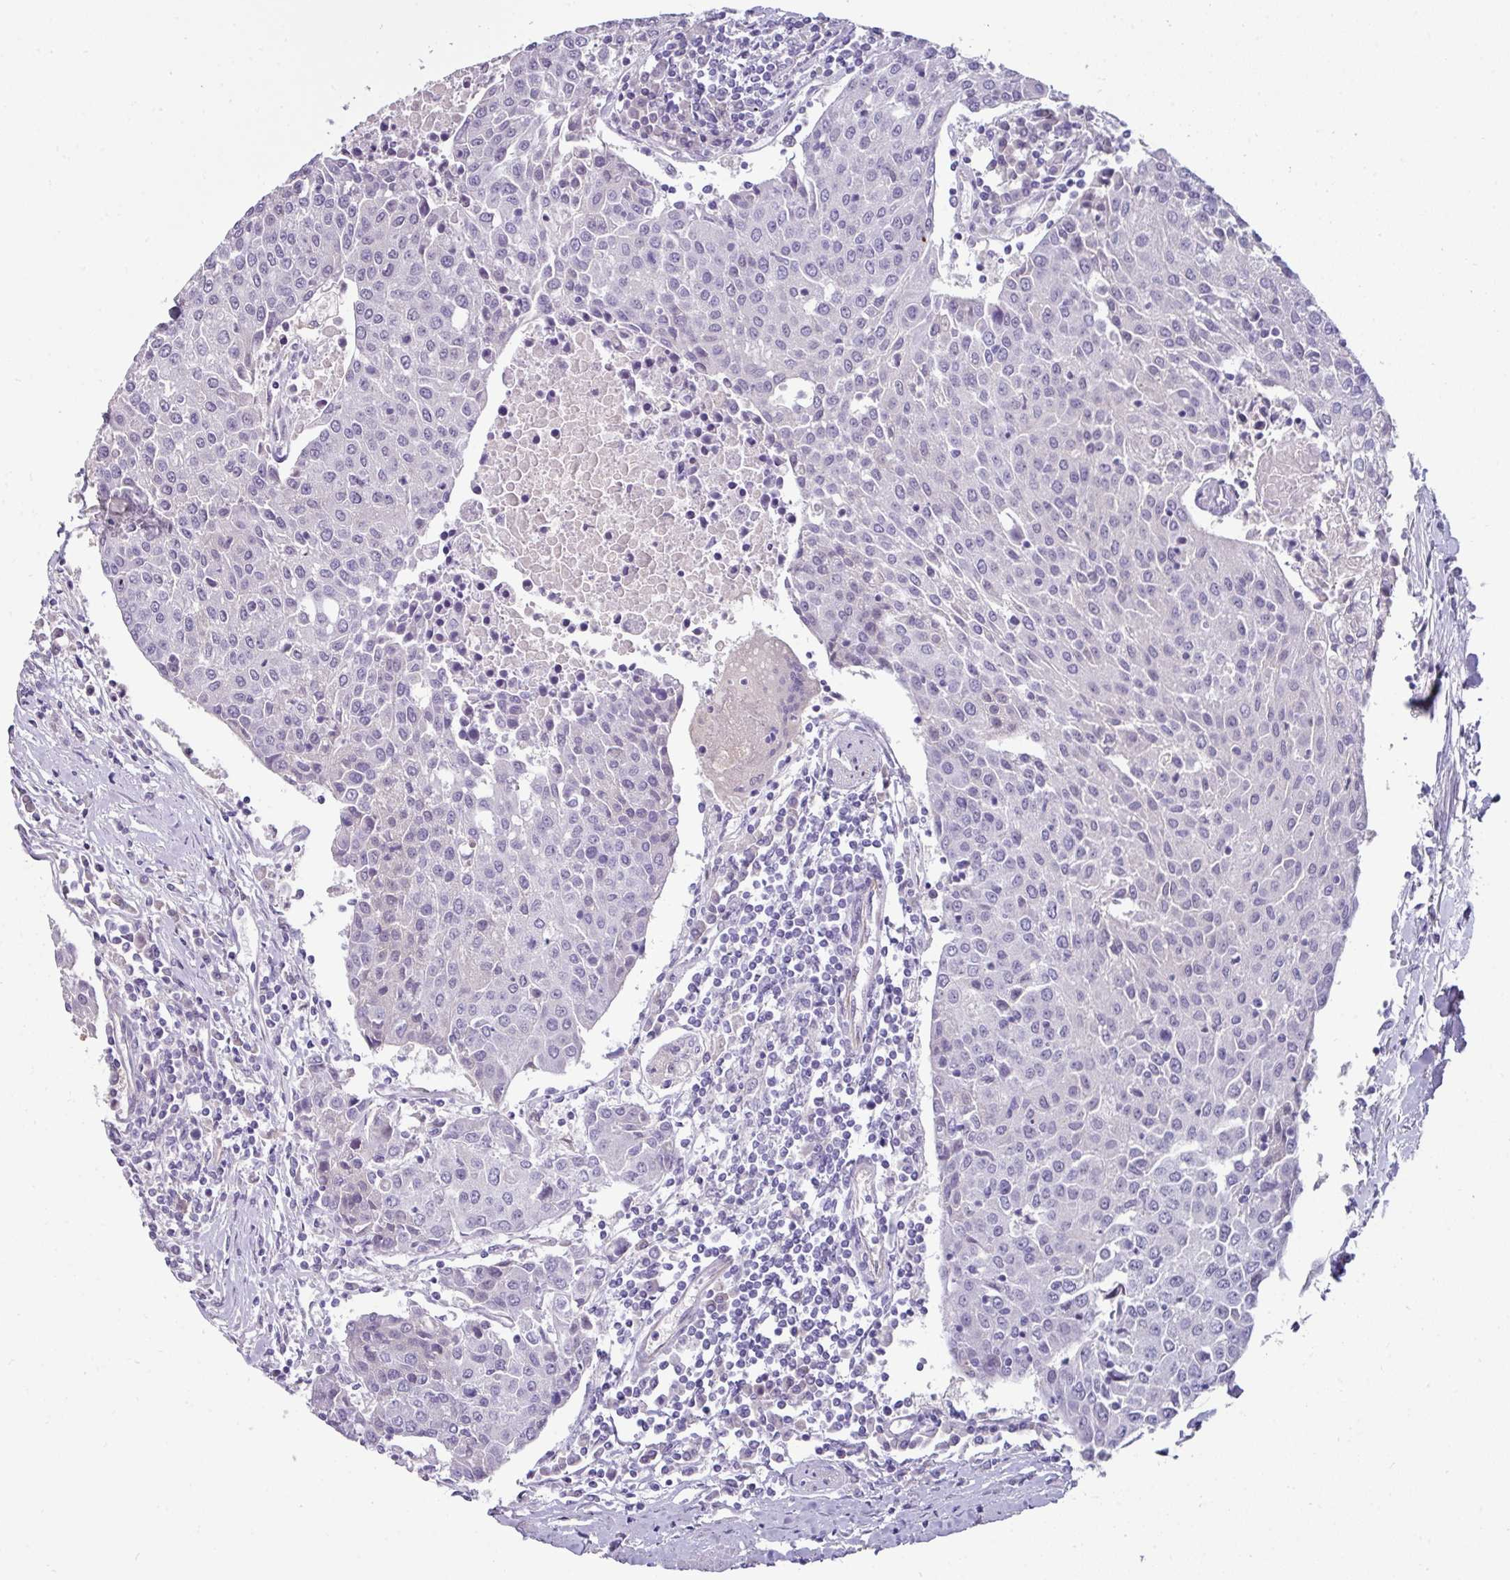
{"staining": {"intensity": "negative", "quantity": "none", "location": "none"}, "tissue": "urothelial cancer", "cell_type": "Tumor cells", "image_type": "cancer", "snomed": [{"axis": "morphology", "description": "Urothelial carcinoma, High grade"}, {"axis": "topography", "description": "Urinary bladder"}], "caption": "An immunohistochemistry (IHC) photomicrograph of urothelial carcinoma (high-grade) is shown. There is no staining in tumor cells of urothelial carcinoma (high-grade).", "gene": "EYA3", "patient": {"sex": "female", "age": 85}}